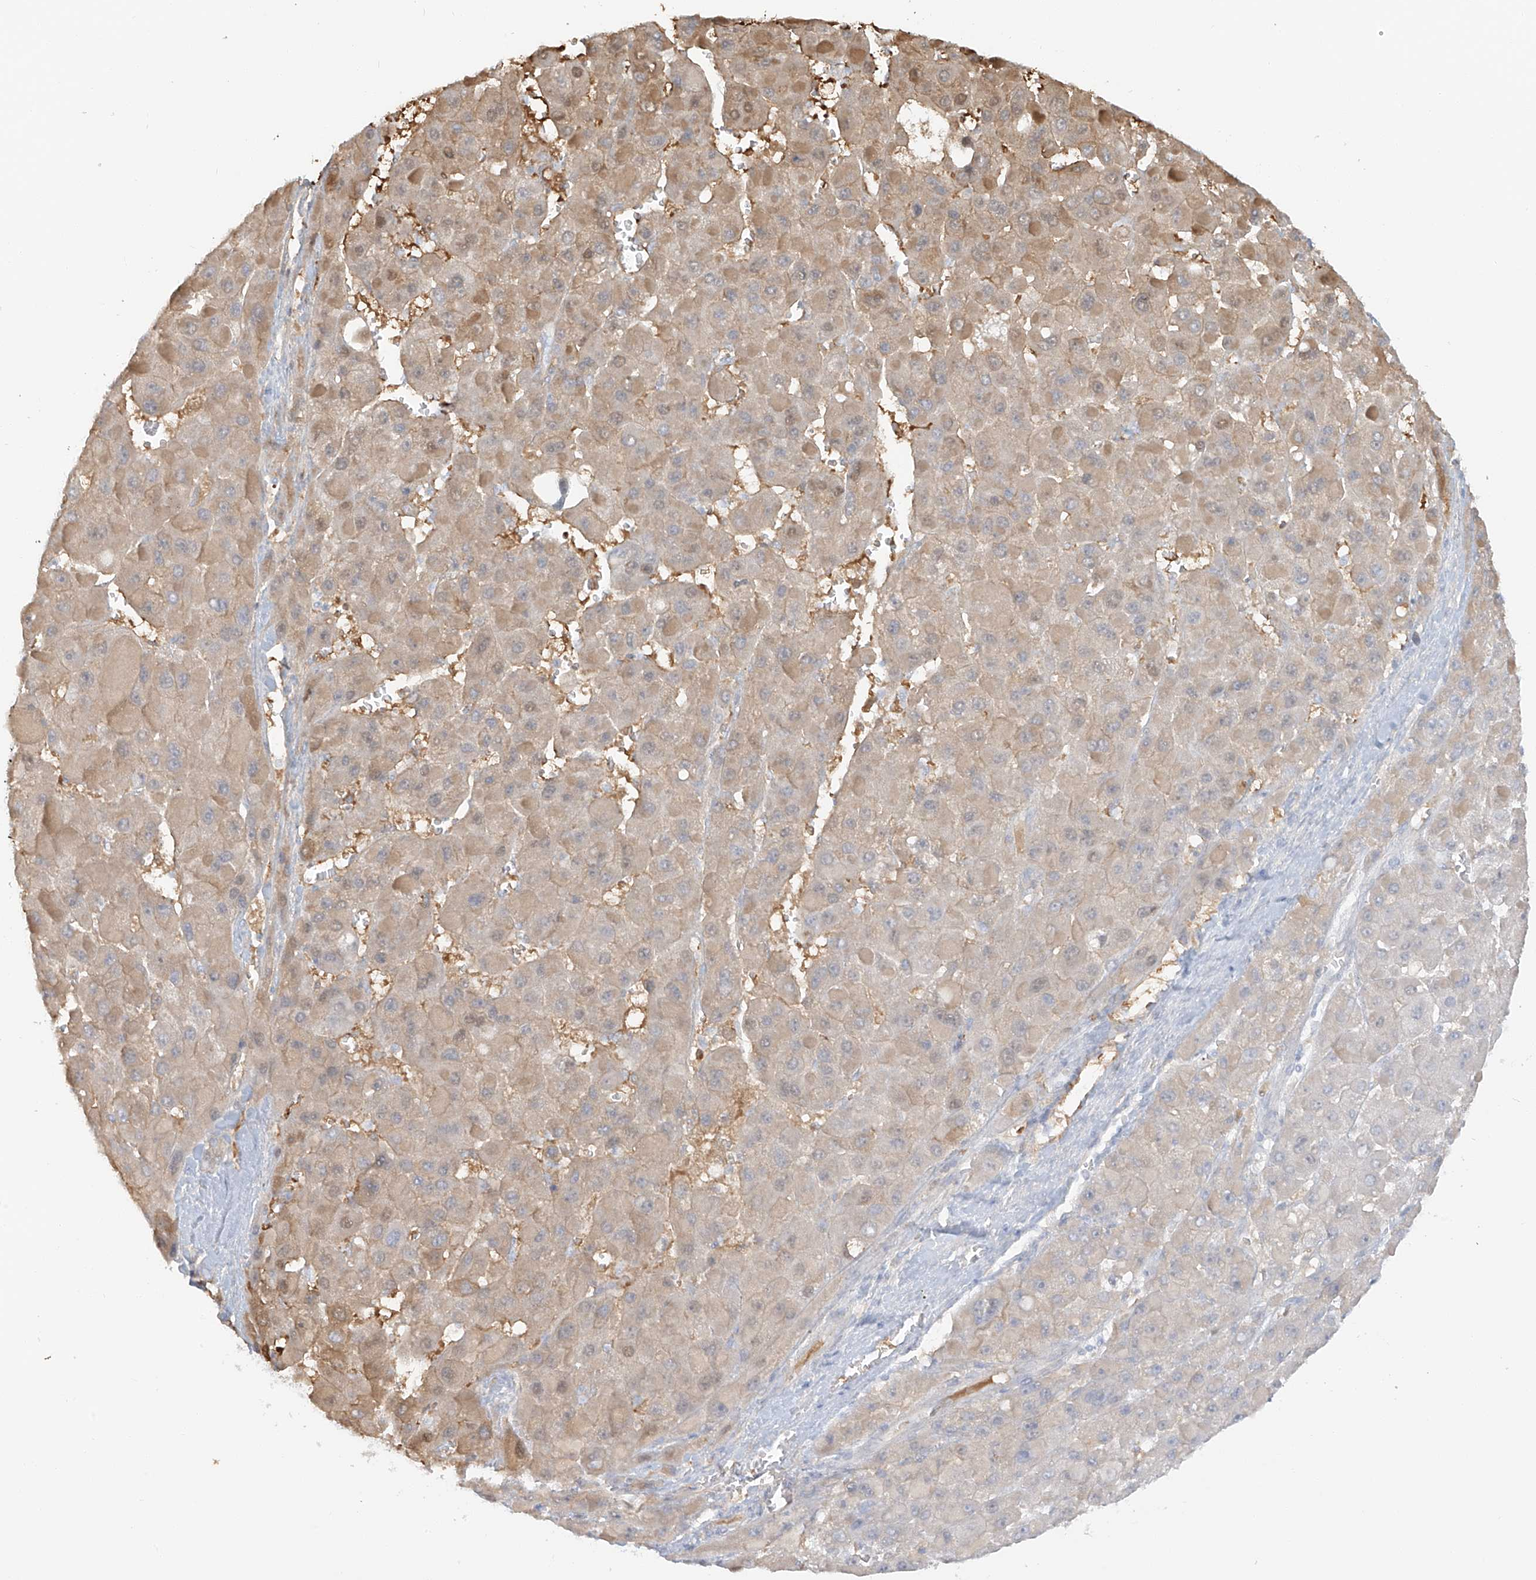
{"staining": {"intensity": "weak", "quantity": "25%-75%", "location": "cytoplasmic/membranous"}, "tissue": "liver cancer", "cell_type": "Tumor cells", "image_type": "cancer", "snomed": [{"axis": "morphology", "description": "Carcinoma, Hepatocellular, NOS"}, {"axis": "topography", "description": "Liver"}], "caption": "This histopathology image demonstrates immunohistochemistry staining of human hepatocellular carcinoma (liver), with low weak cytoplasmic/membranous staining in about 25%-75% of tumor cells.", "gene": "UPK1B", "patient": {"sex": "female", "age": 73}}